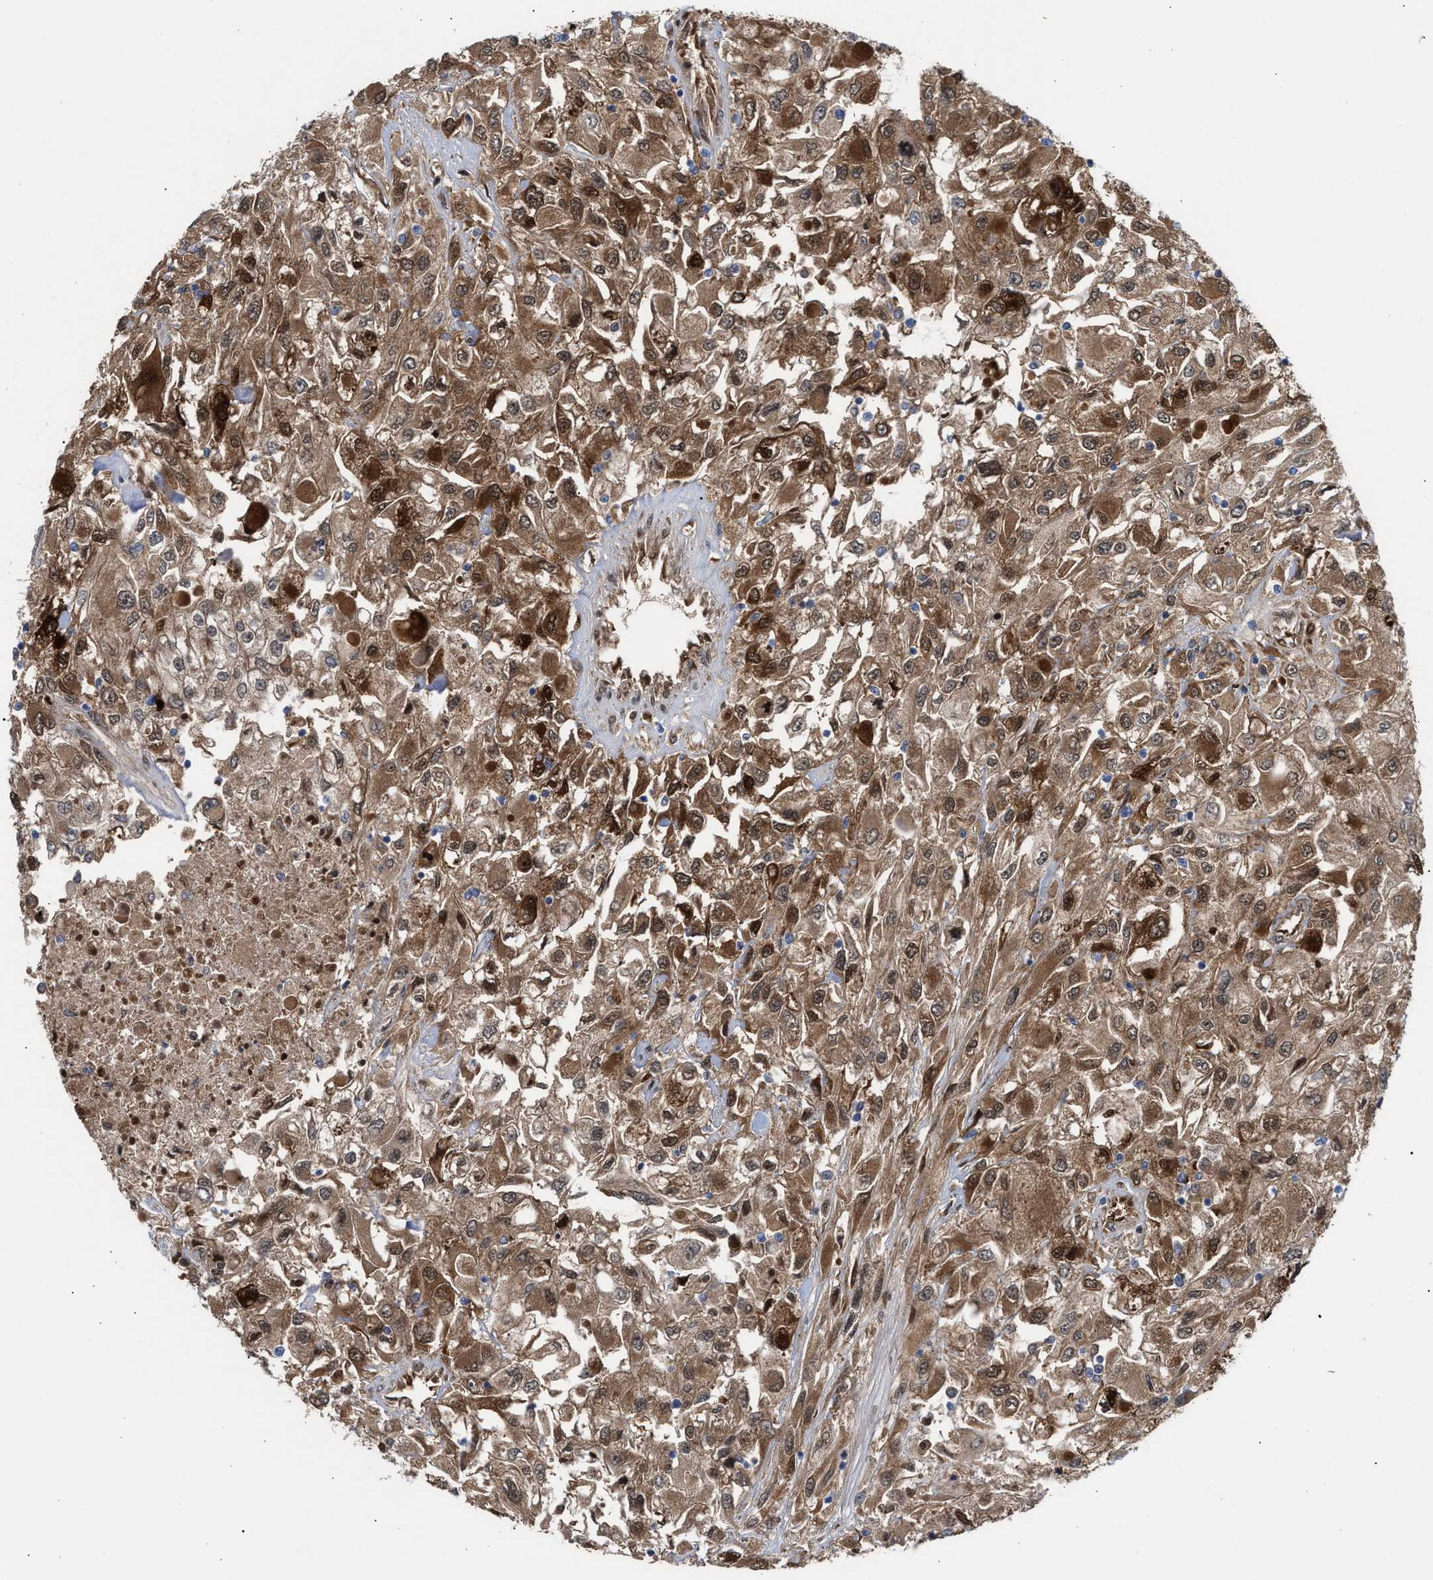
{"staining": {"intensity": "strong", "quantity": ">75%", "location": "cytoplasmic/membranous,nuclear"}, "tissue": "renal cancer", "cell_type": "Tumor cells", "image_type": "cancer", "snomed": [{"axis": "morphology", "description": "Adenocarcinoma, NOS"}, {"axis": "topography", "description": "Kidney"}], "caption": "The histopathology image demonstrates immunohistochemical staining of renal adenocarcinoma. There is strong cytoplasmic/membranous and nuclear expression is seen in about >75% of tumor cells.", "gene": "TP53I3", "patient": {"sex": "female", "age": 52}}